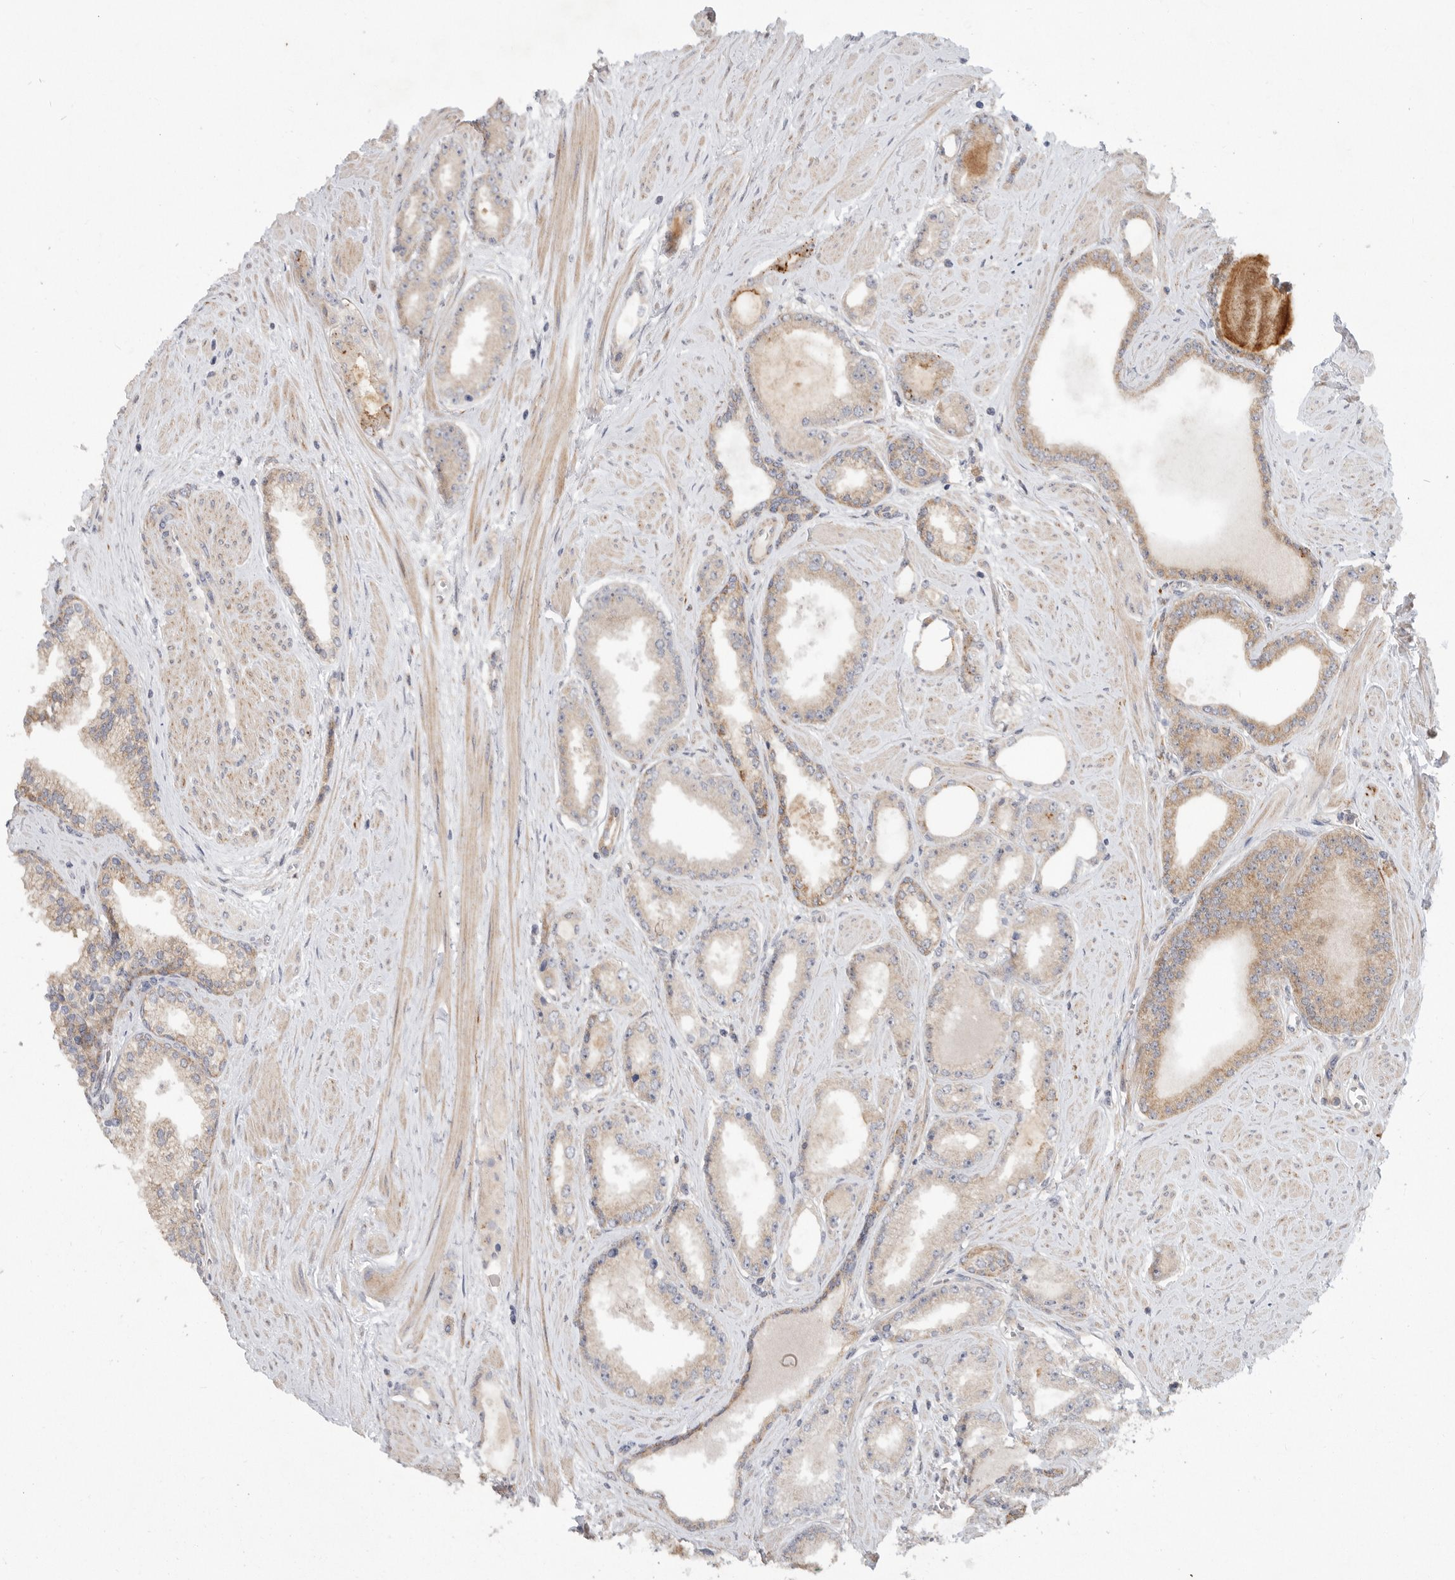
{"staining": {"intensity": "moderate", "quantity": "25%-75%", "location": "cytoplasmic/membranous"}, "tissue": "prostate cancer", "cell_type": "Tumor cells", "image_type": "cancer", "snomed": [{"axis": "morphology", "description": "Adenocarcinoma, Low grade"}, {"axis": "topography", "description": "Prostate"}], "caption": "An immunohistochemistry (IHC) histopathology image of tumor tissue is shown. Protein staining in brown highlights moderate cytoplasmic/membranous positivity in prostate adenocarcinoma (low-grade) within tumor cells.", "gene": "MTFR1L", "patient": {"sex": "male", "age": 62}}